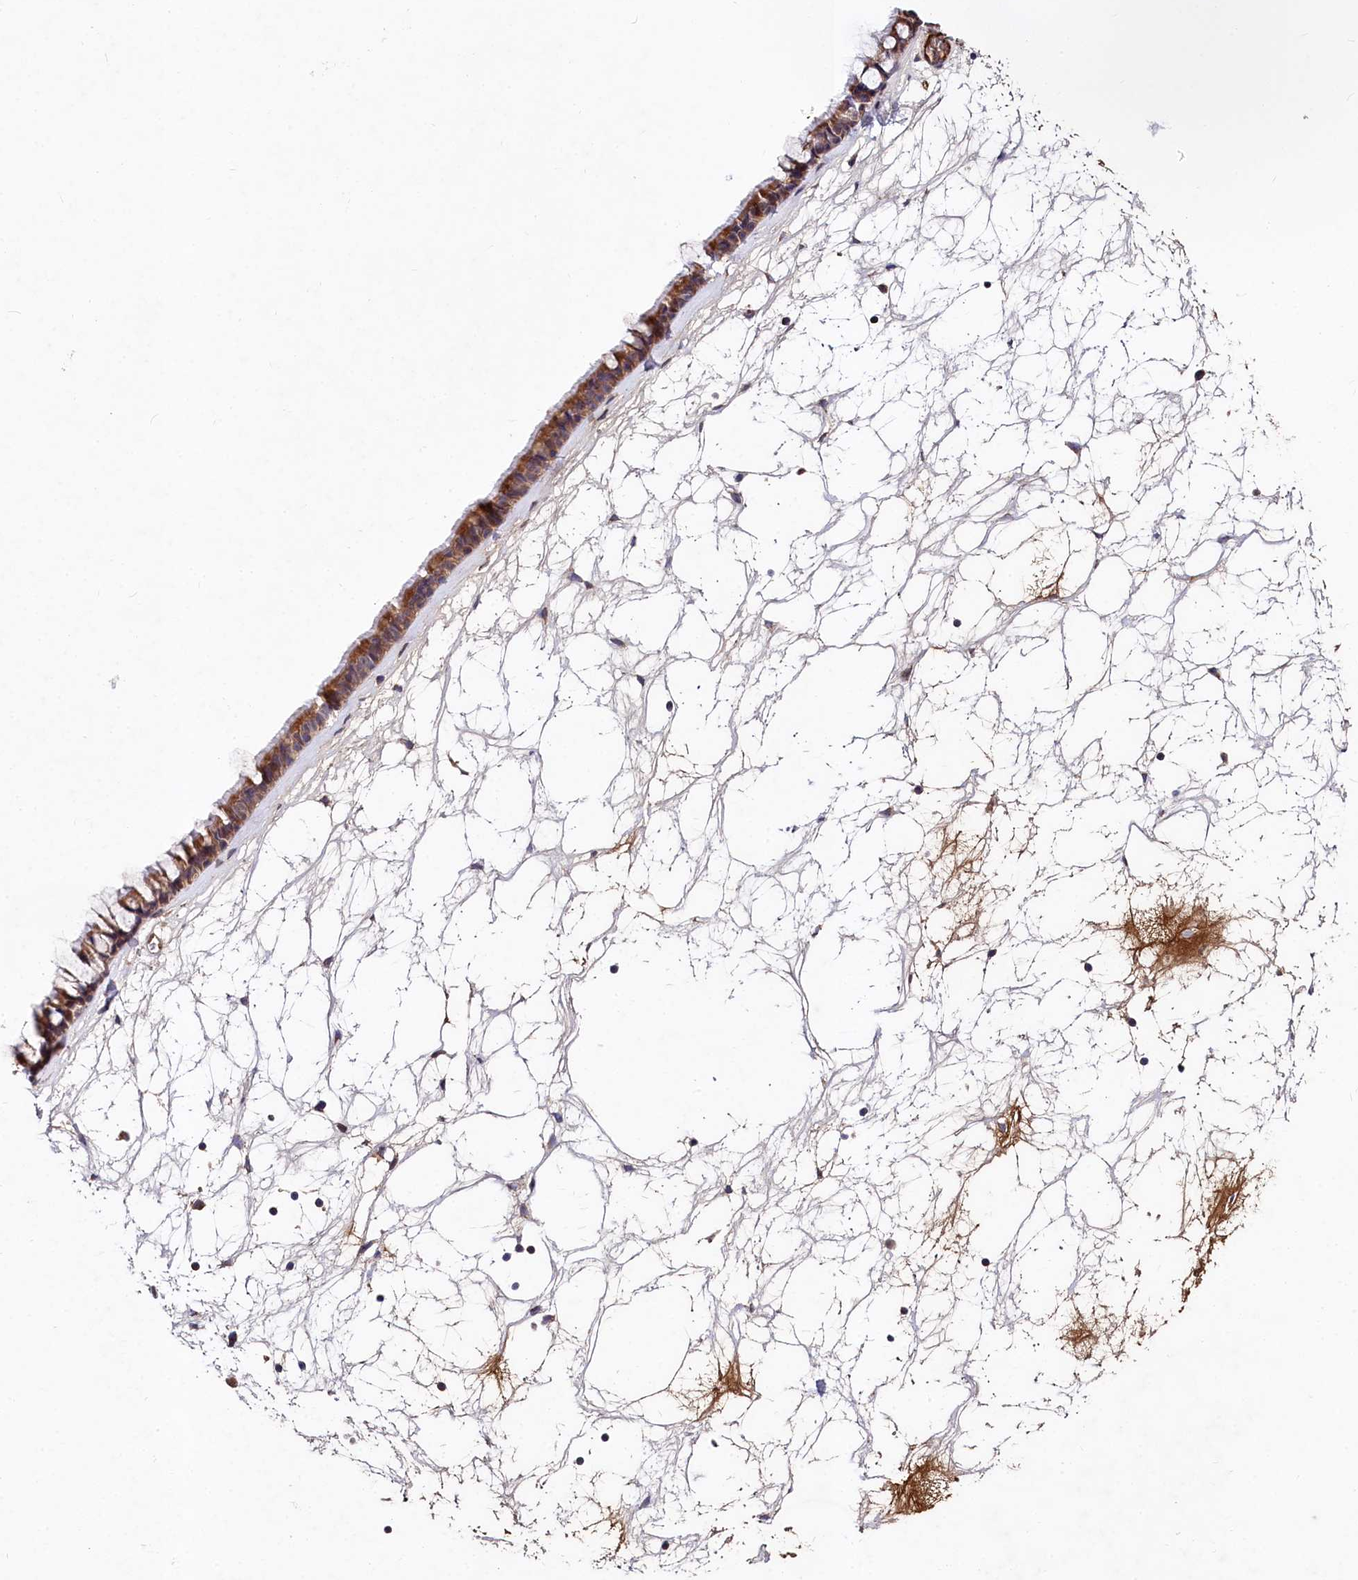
{"staining": {"intensity": "moderate", "quantity": ">75%", "location": "cytoplasmic/membranous"}, "tissue": "nasopharynx", "cell_type": "Respiratory epithelial cells", "image_type": "normal", "snomed": [{"axis": "morphology", "description": "Normal tissue, NOS"}, {"axis": "topography", "description": "Nasopharynx"}], "caption": "Immunohistochemistry (IHC) image of unremarkable human nasopharynx stained for a protein (brown), which reveals medium levels of moderate cytoplasmic/membranous staining in approximately >75% of respiratory epithelial cells.", "gene": "SPRYD3", "patient": {"sex": "male", "age": 64}}